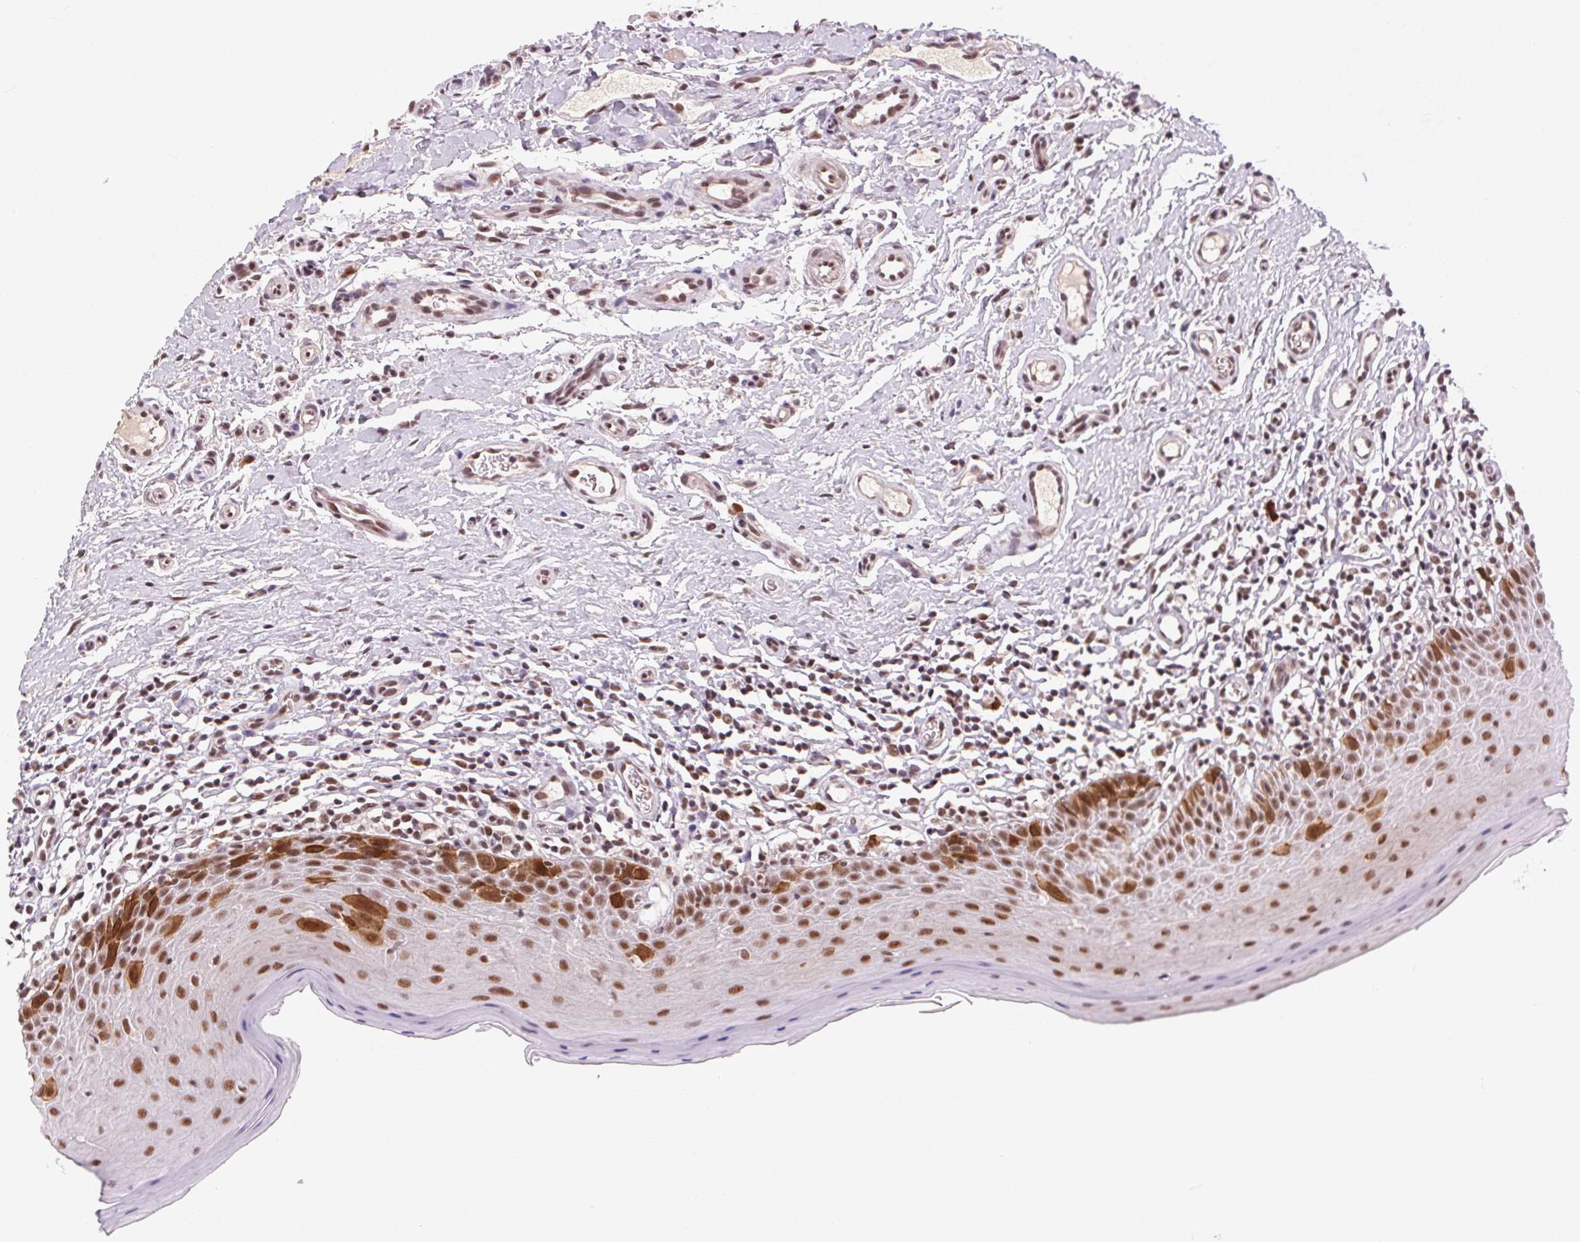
{"staining": {"intensity": "strong", "quantity": ">75%", "location": "nuclear"}, "tissue": "oral mucosa", "cell_type": "Squamous epithelial cells", "image_type": "normal", "snomed": [{"axis": "morphology", "description": "Normal tissue, NOS"}, {"axis": "topography", "description": "Oral tissue"}, {"axis": "topography", "description": "Tounge, NOS"}], "caption": "An image of oral mucosa stained for a protein reveals strong nuclear brown staining in squamous epithelial cells.", "gene": "CD2BP2", "patient": {"sex": "female", "age": 58}}